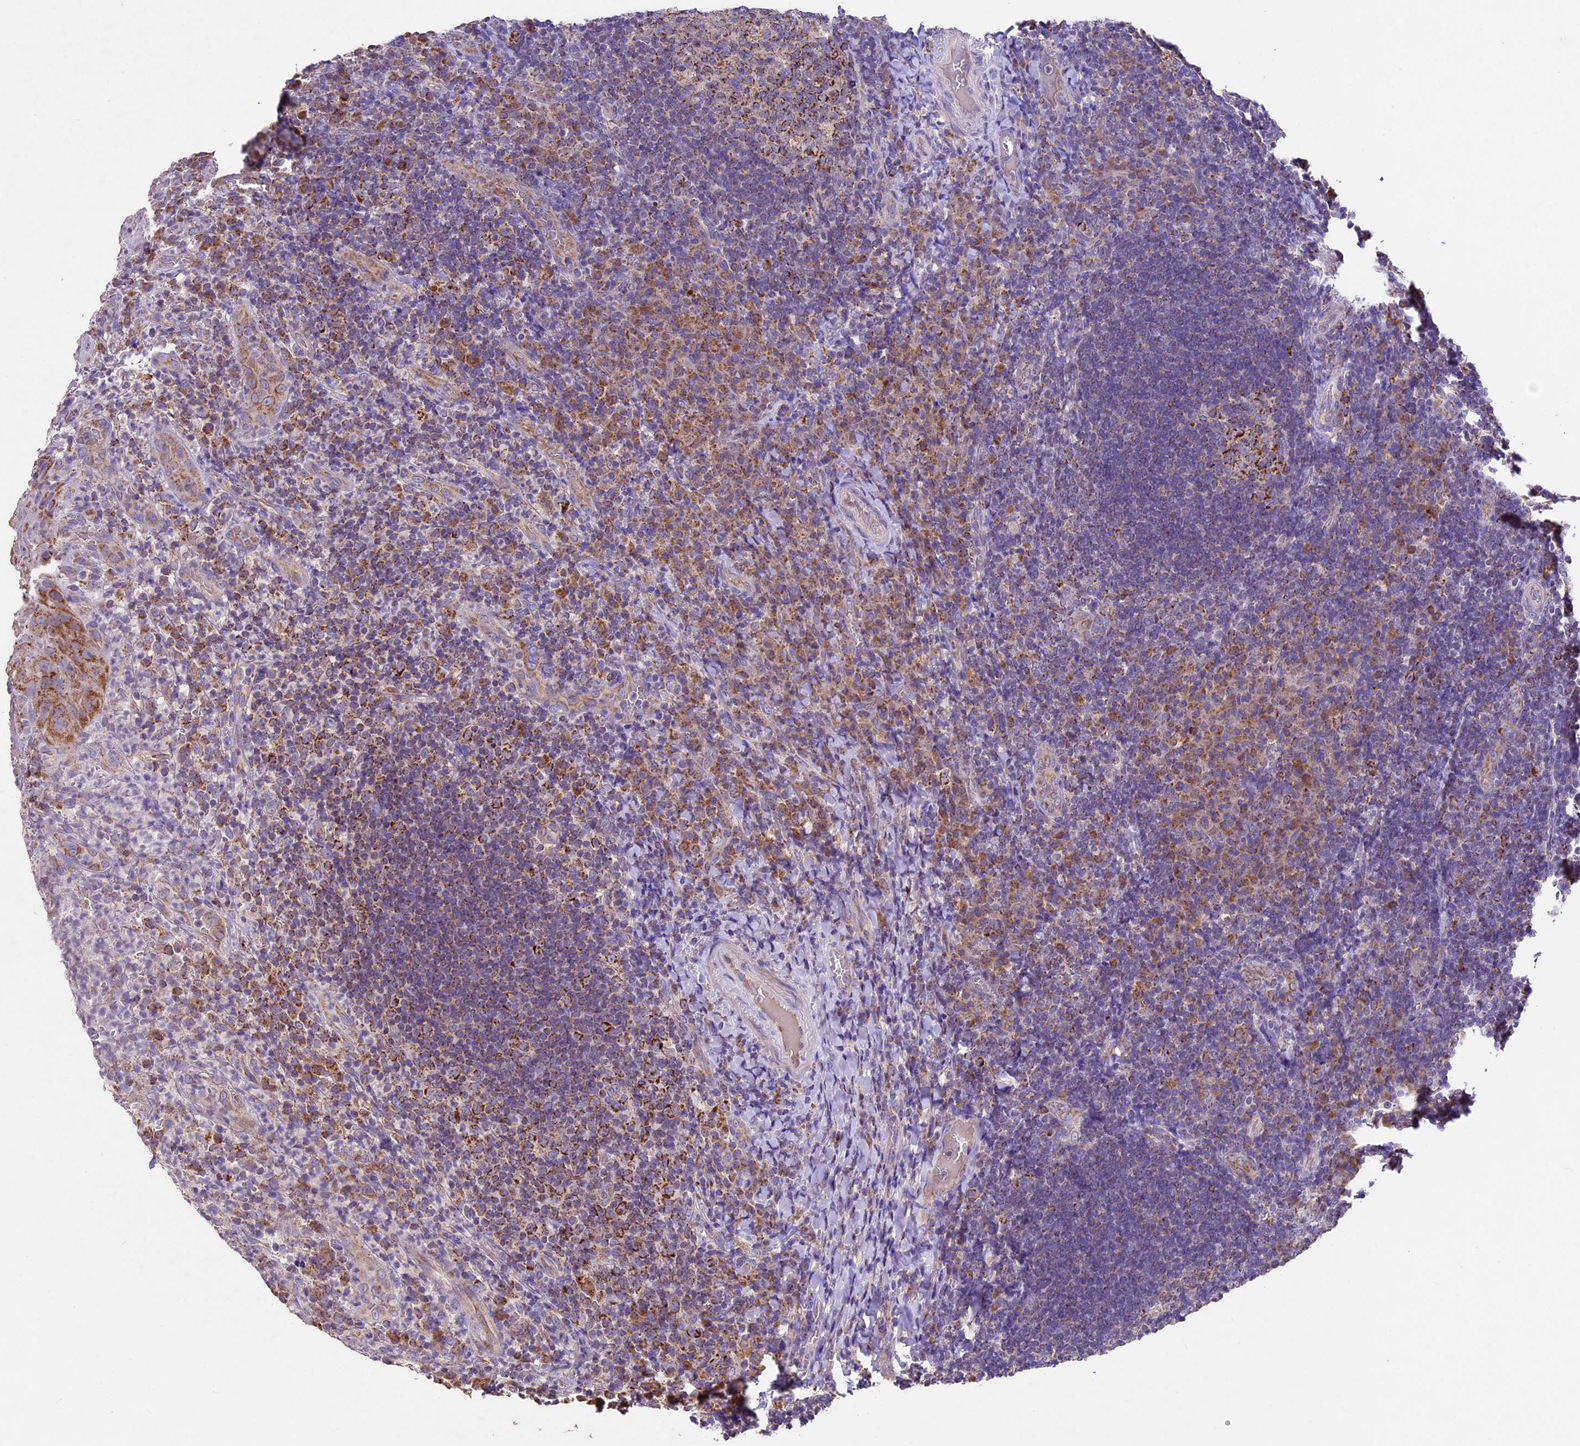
{"staining": {"intensity": "strong", "quantity": "25%-75%", "location": "cytoplasmic/membranous"}, "tissue": "tonsil", "cell_type": "Germinal center cells", "image_type": "normal", "snomed": [{"axis": "morphology", "description": "Normal tissue, NOS"}, {"axis": "topography", "description": "Tonsil"}], "caption": "Strong cytoplasmic/membranous expression is seen in approximately 25%-75% of germinal center cells in unremarkable tonsil.", "gene": "PMPCB", "patient": {"sex": "male", "age": 17}}